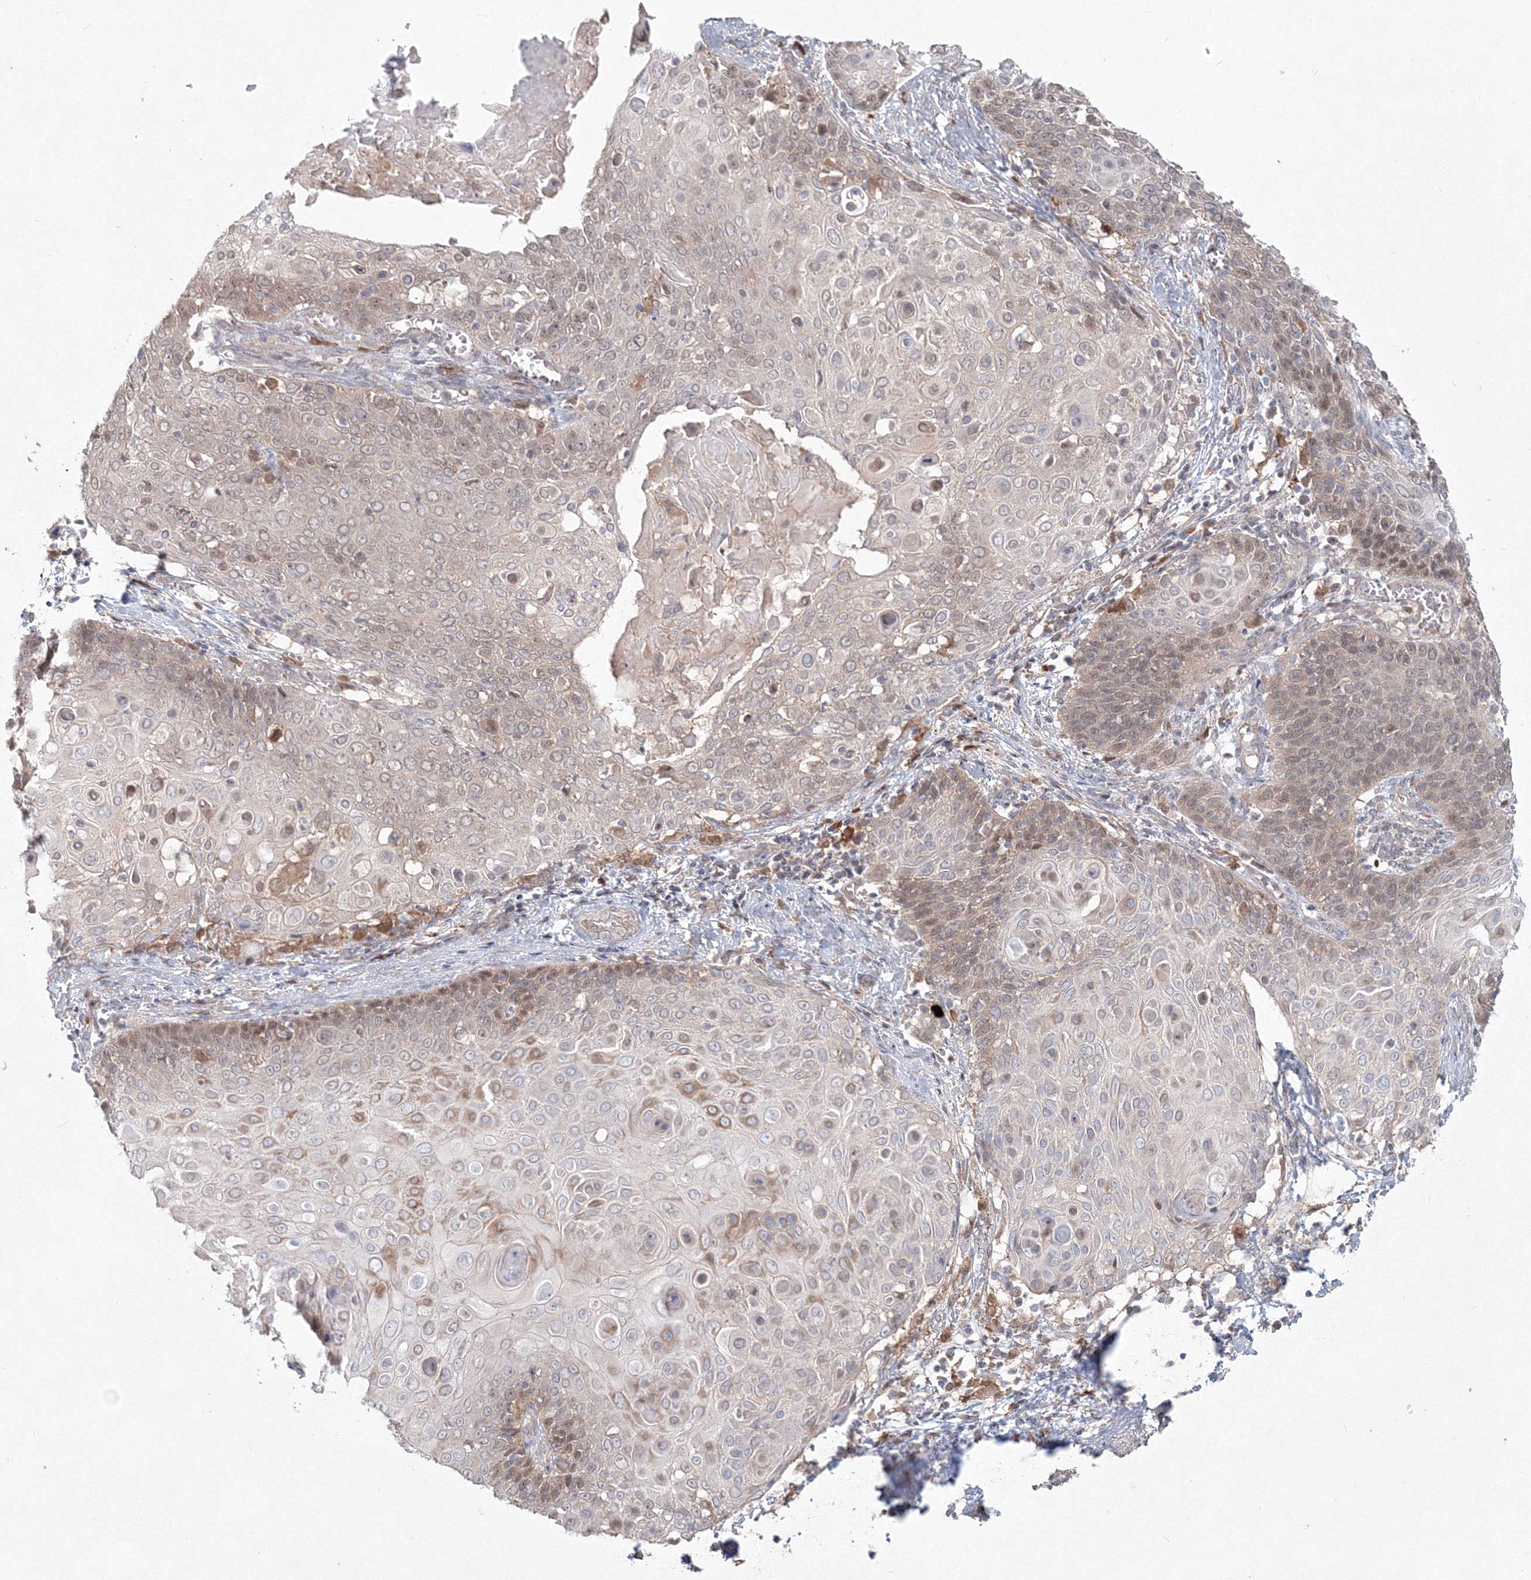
{"staining": {"intensity": "moderate", "quantity": "<25%", "location": "cytoplasmic/membranous,nuclear"}, "tissue": "cervical cancer", "cell_type": "Tumor cells", "image_type": "cancer", "snomed": [{"axis": "morphology", "description": "Squamous cell carcinoma, NOS"}, {"axis": "topography", "description": "Cervix"}], "caption": "The micrograph exhibits staining of cervical cancer, revealing moderate cytoplasmic/membranous and nuclear protein positivity (brown color) within tumor cells.", "gene": "MKRN2", "patient": {"sex": "female", "age": 39}}